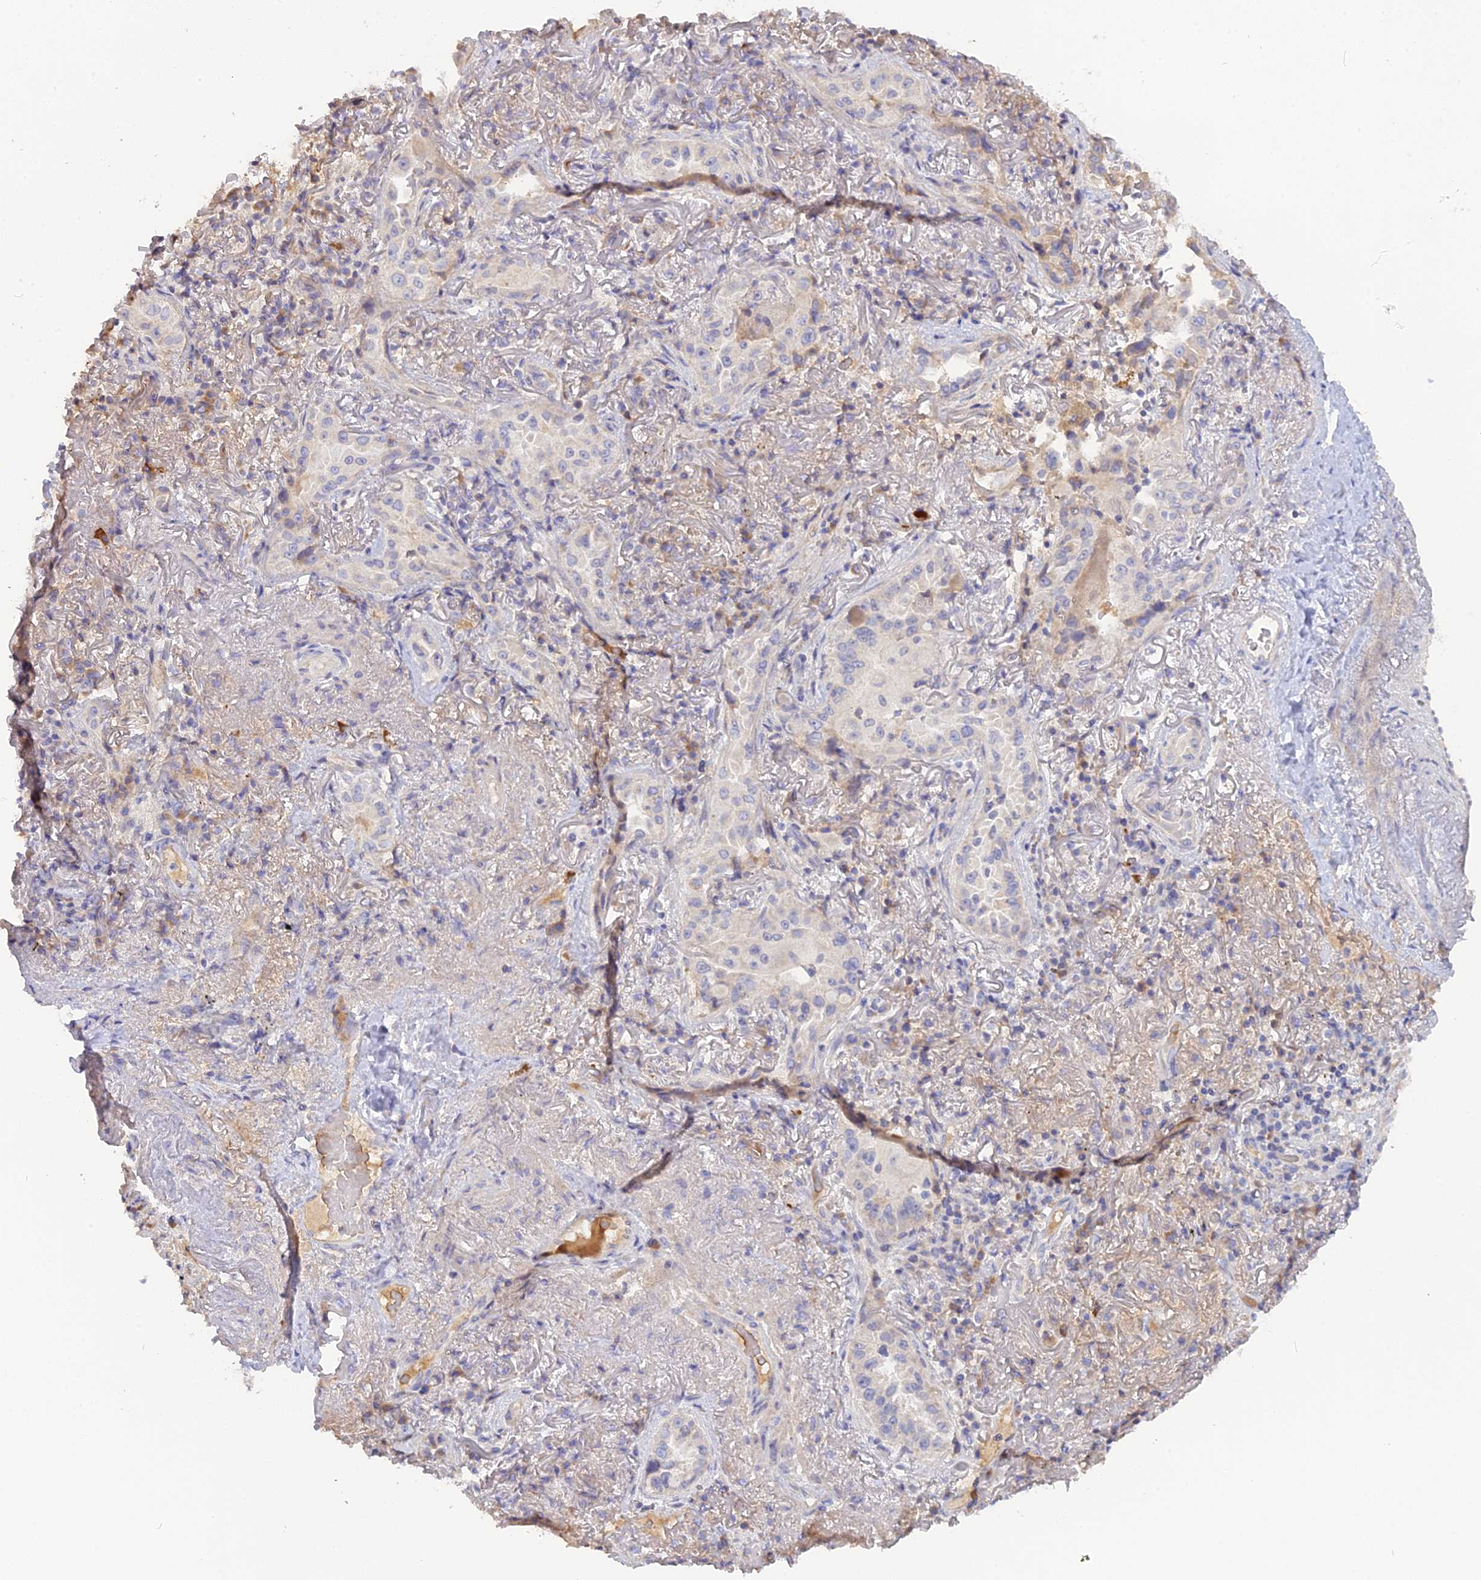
{"staining": {"intensity": "negative", "quantity": "none", "location": "none"}, "tissue": "lung cancer", "cell_type": "Tumor cells", "image_type": "cancer", "snomed": [{"axis": "morphology", "description": "Adenocarcinoma, NOS"}, {"axis": "topography", "description": "Lung"}], "caption": "Histopathology image shows no significant protein positivity in tumor cells of lung cancer.", "gene": "ADGRA1", "patient": {"sex": "female", "age": 69}}